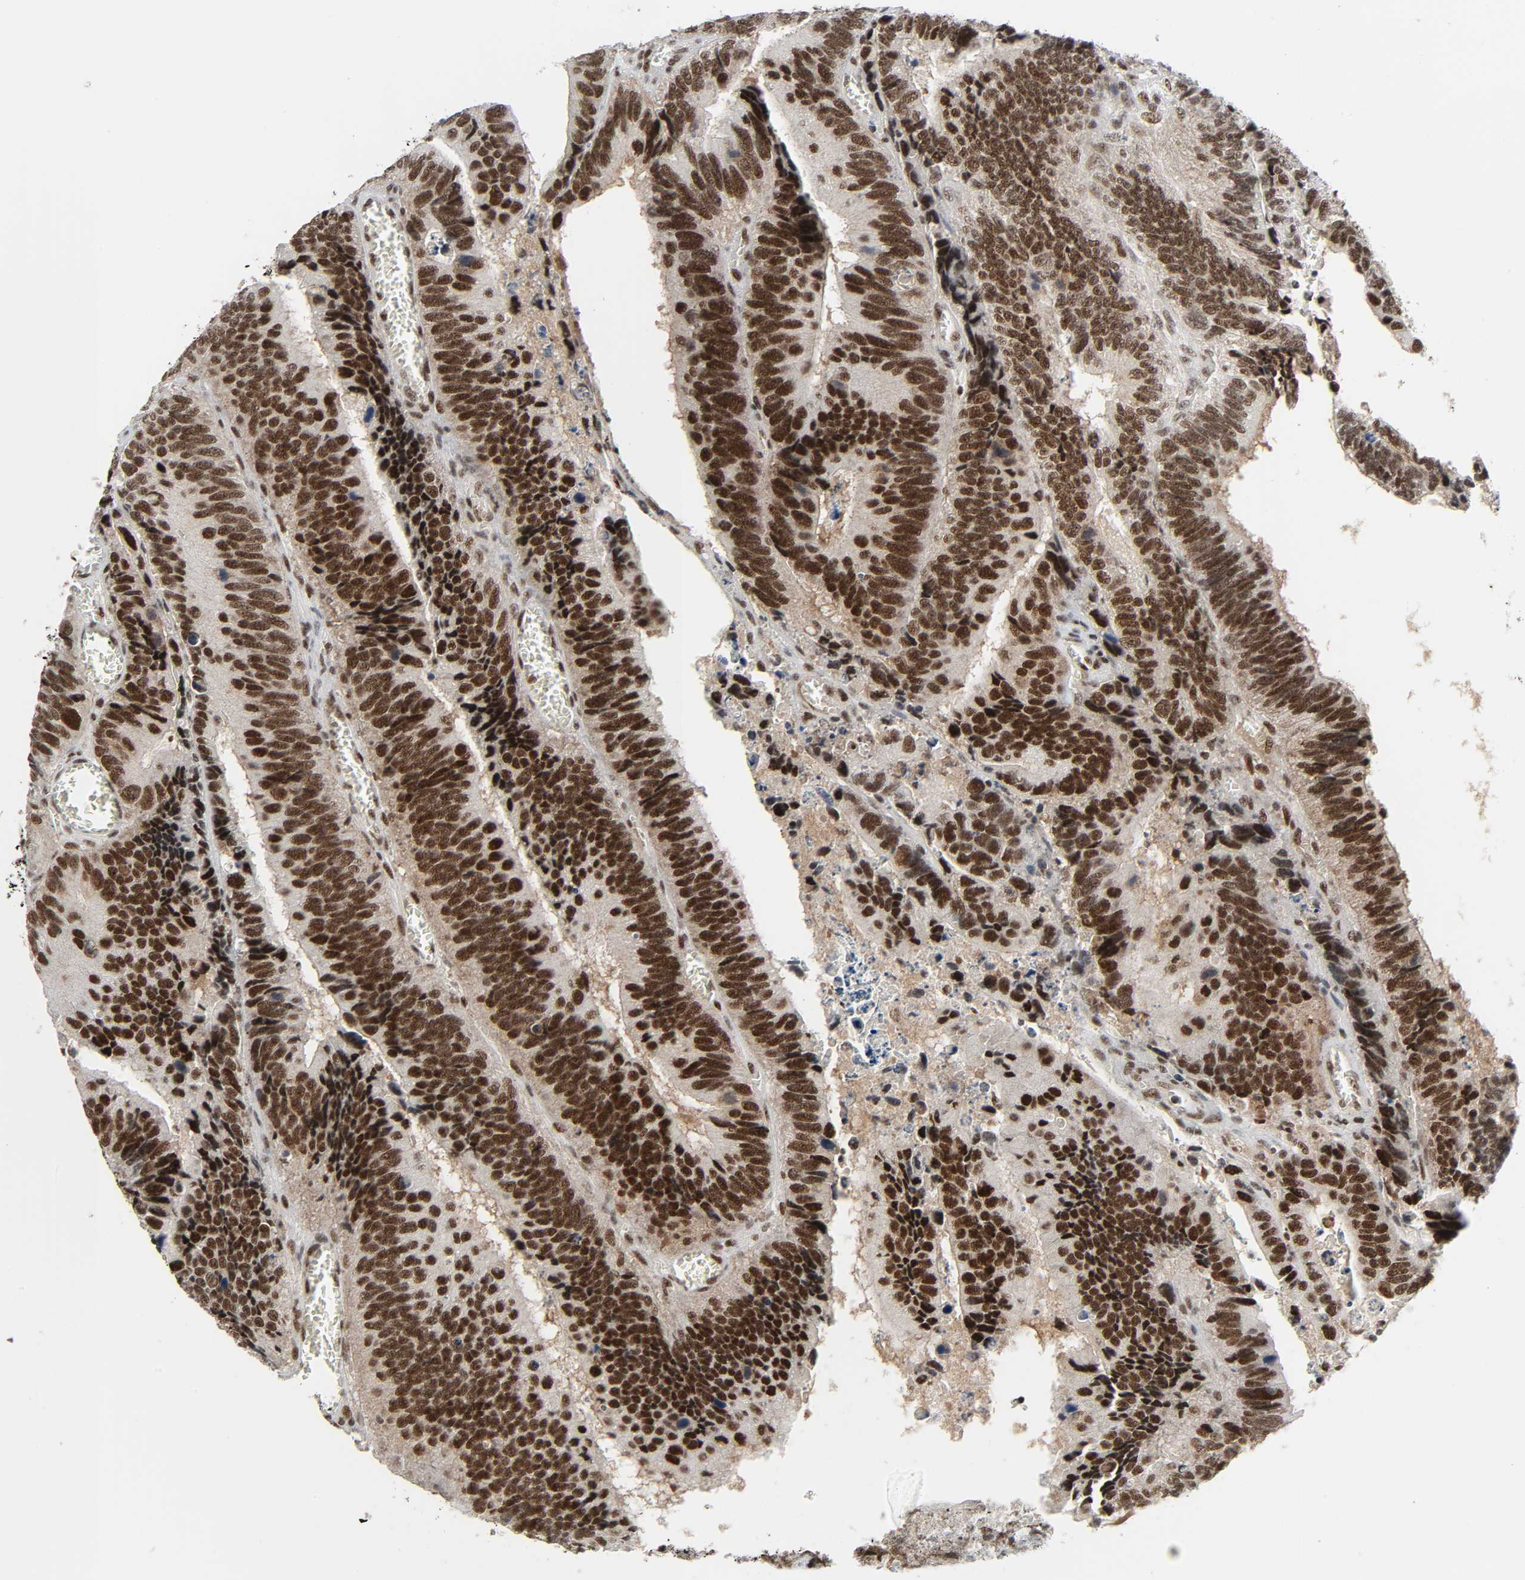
{"staining": {"intensity": "strong", "quantity": ">75%", "location": "nuclear"}, "tissue": "colorectal cancer", "cell_type": "Tumor cells", "image_type": "cancer", "snomed": [{"axis": "morphology", "description": "Adenocarcinoma, NOS"}, {"axis": "topography", "description": "Colon"}], "caption": "This is an image of immunohistochemistry (IHC) staining of colorectal cancer (adenocarcinoma), which shows strong expression in the nuclear of tumor cells.", "gene": "CDK7", "patient": {"sex": "male", "age": 72}}